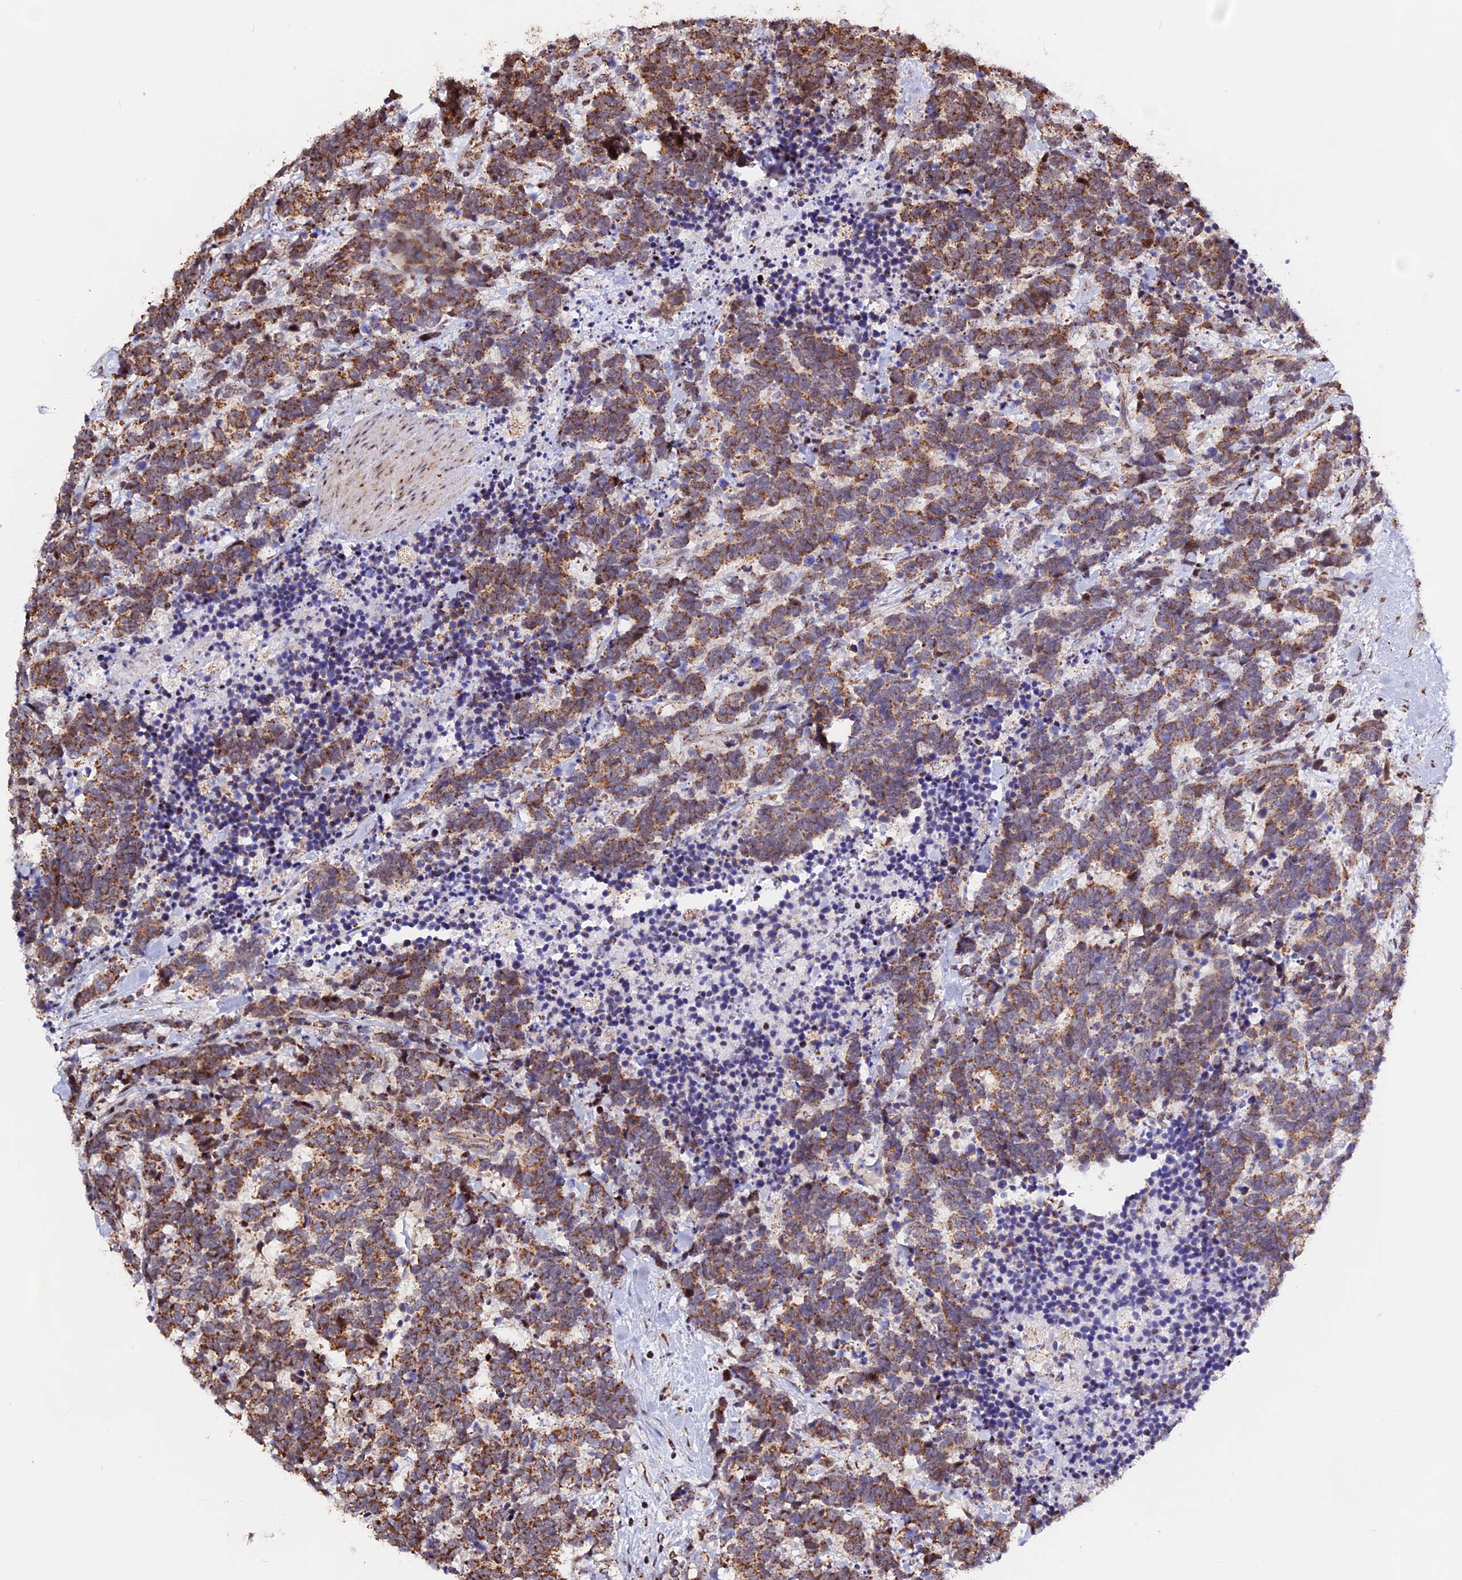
{"staining": {"intensity": "moderate", "quantity": ">75%", "location": "cytoplasmic/membranous"}, "tissue": "carcinoid", "cell_type": "Tumor cells", "image_type": "cancer", "snomed": [{"axis": "morphology", "description": "Carcinoma, NOS"}, {"axis": "morphology", "description": "Carcinoid, malignant, NOS"}, {"axis": "topography", "description": "Prostate"}], "caption": "Carcinoma stained with immunohistochemistry reveals moderate cytoplasmic/membranous positivity in approximately >75% of tumor cells.", "gene": "FAM174C", "patient": {"sex": "male", "age": 57}}